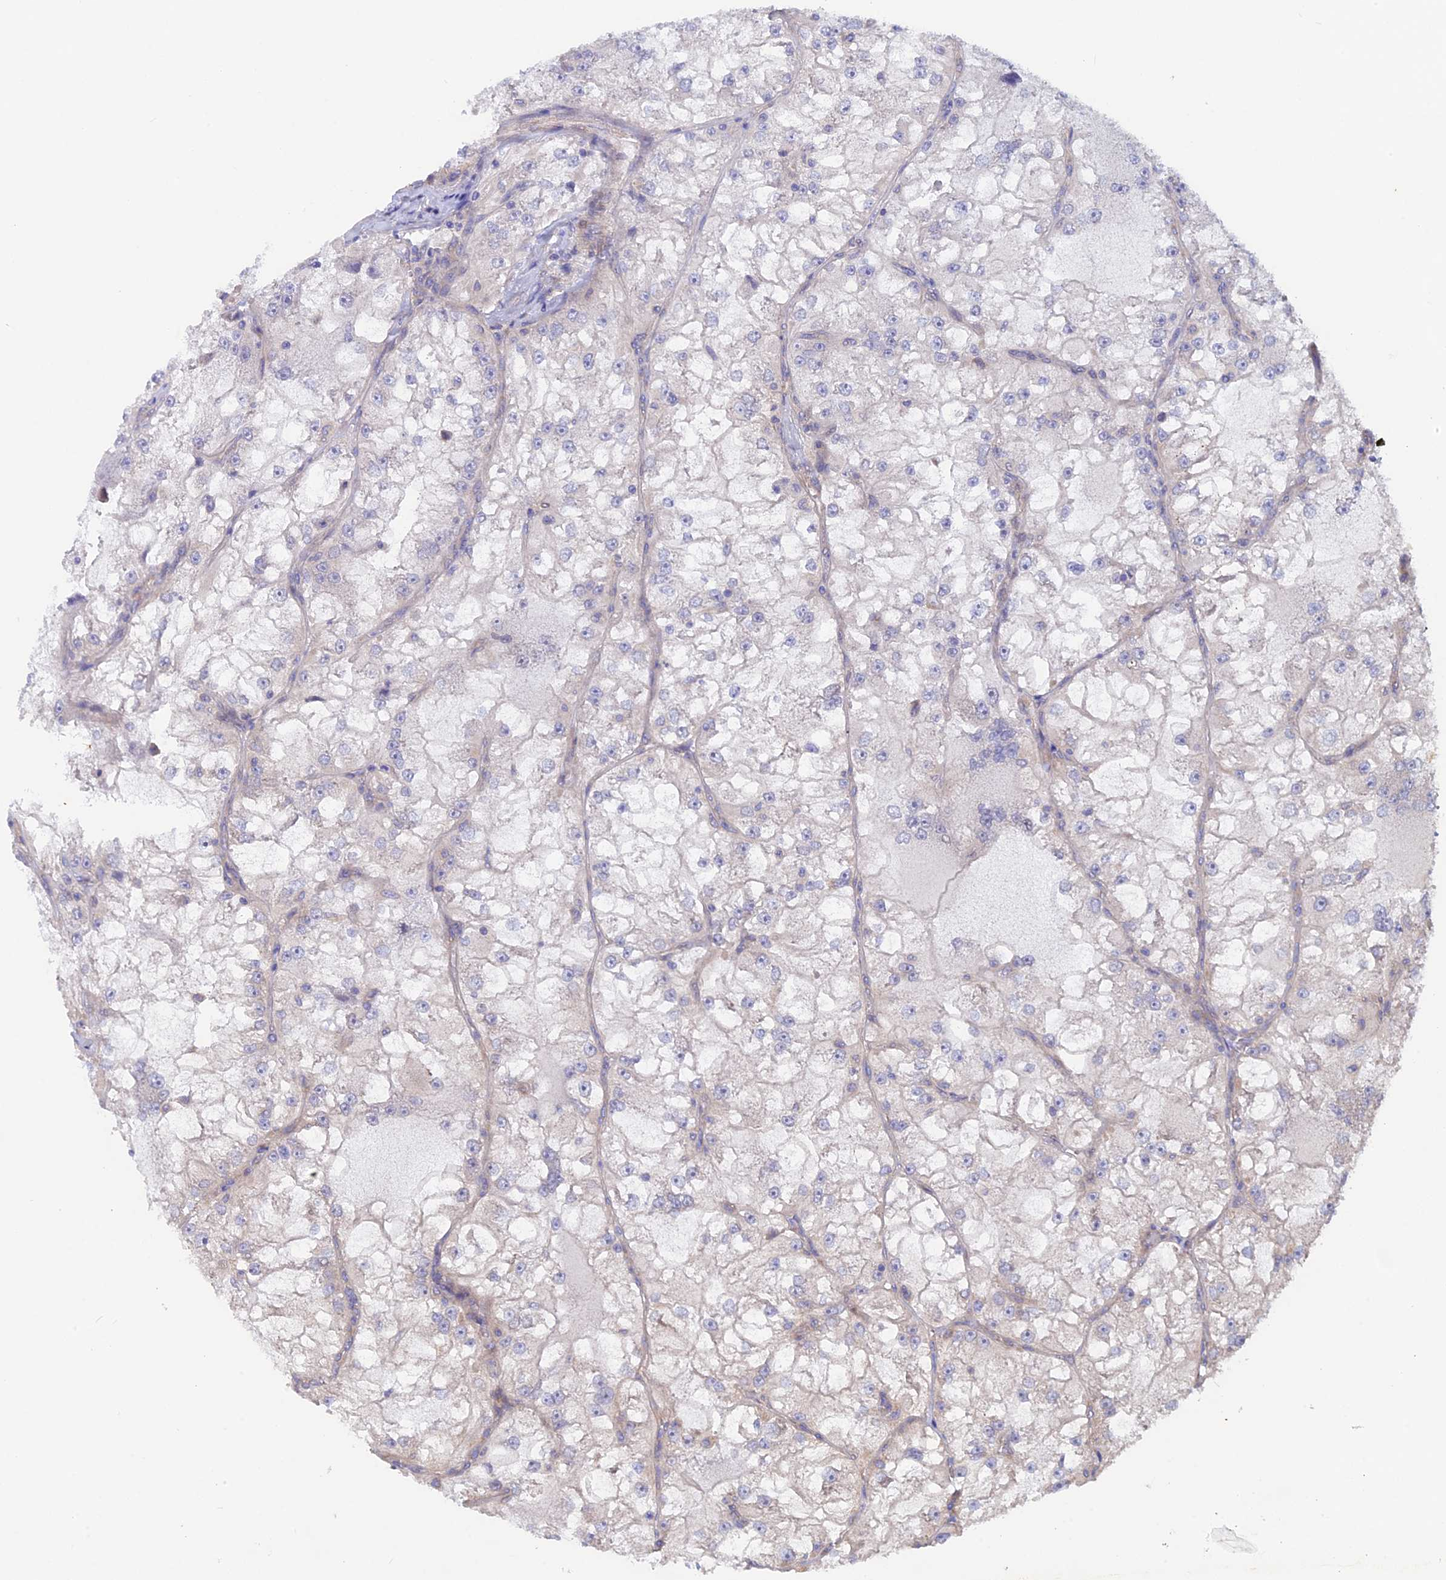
{"staining": {"intensity": "negative", "quantity": "none", "location": "none"}, "tissue": "renal cancer", "cell_type": "Tumor cells", "image_type": "cancer", "snomed": [{"axis": "morphology", "description": "Adenocarcinoma, NOS"}, {"axis": "topography", "description": "Kidney"}], "caption": "Immunohistochemistry (IHC) image of human renal adenocarcinoma stained for a protein (brown), which reveals no positivity in tumor cells.", "gene": "HYCC1", "patient": {"sex": "female", "age": 72}}